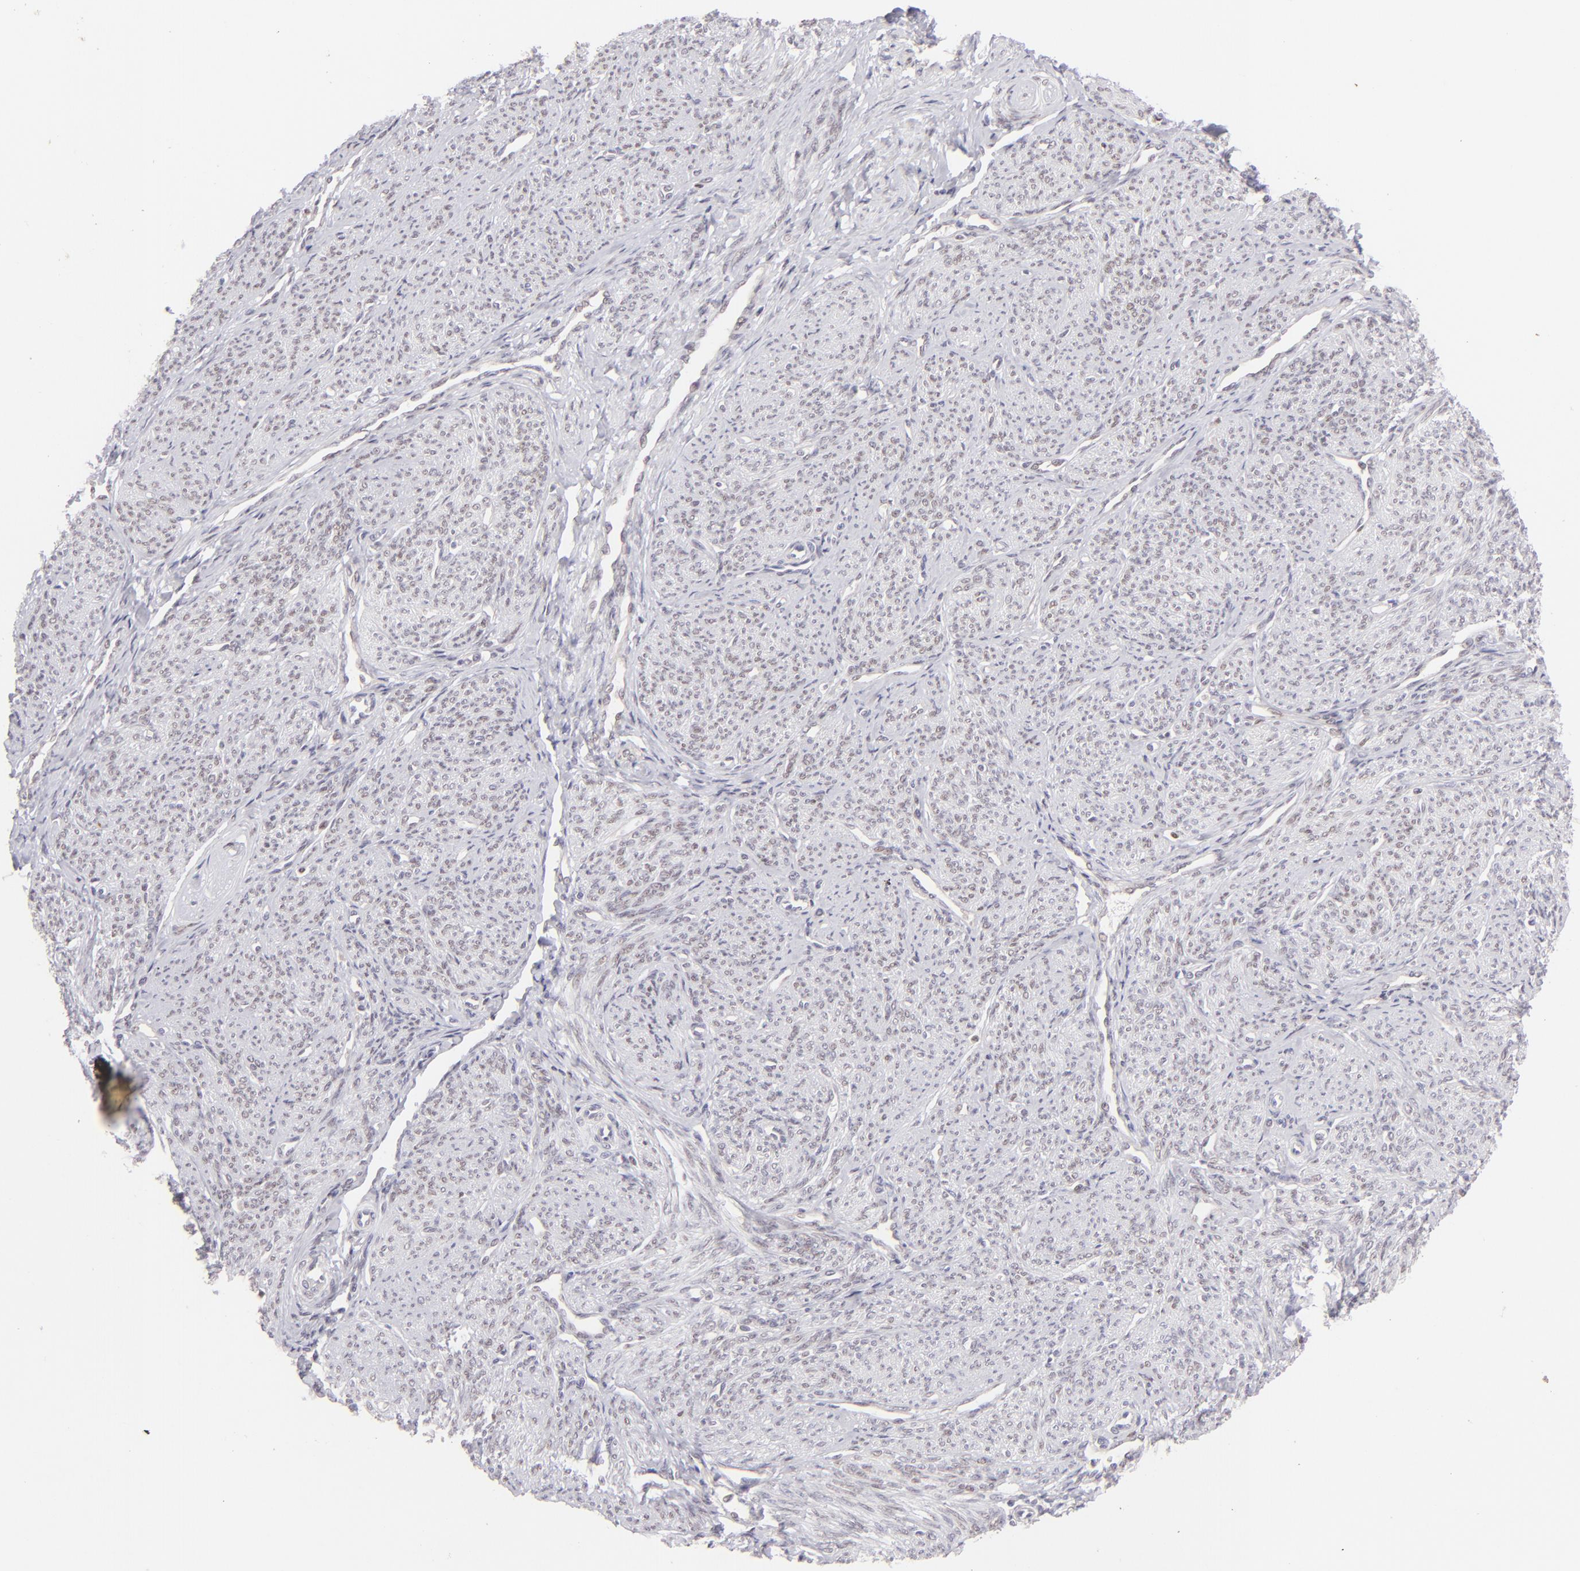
{"staining": {"intensity": "negative", "quantity": "none", "location": "none"}, "tissue": "smooth muscle", "cell_type": "Smooth muscle cells", "image_type": "normal", "snomed": [{"axis": "morphology", "description": "Normal tissue, NOS"}, {"axis": "topography", "description": "Cervix"}, {"axis": "topography", "description": "Endometrium"}], "caption": "Immunohistochemistry histopathology image of unremarkable smooth muscle: human smooth muscle stained with DAB (3,3'-diaminobenzidine) displays no significant protein staining in smooth muscle cells.", "gene": "POU2F1", "patient": {"sex": "female", "age": 65}}